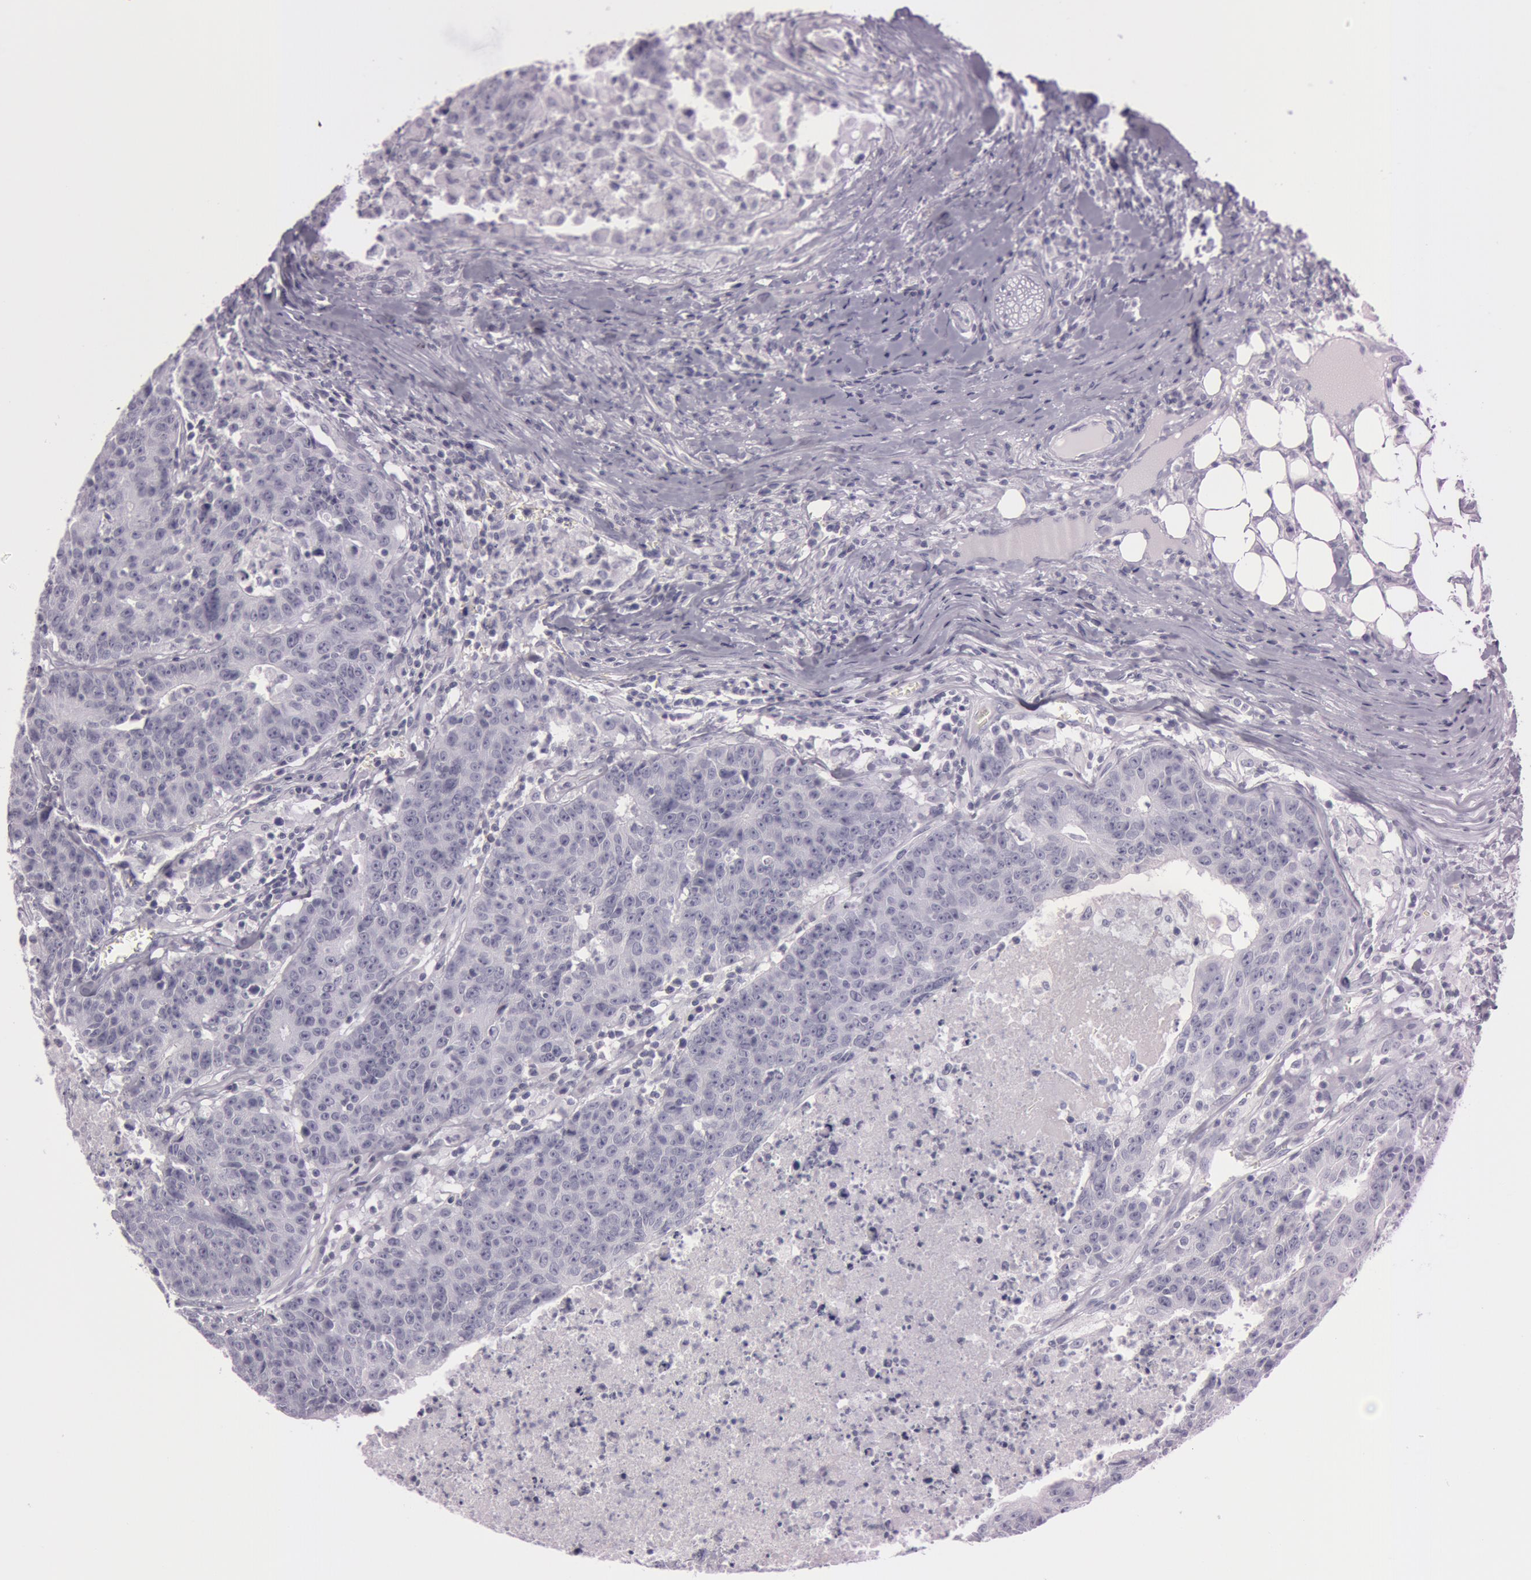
{"staining": {"intensity": "negative", "quantity": "none", "location": "none"}, "tissue": "colorectal cancer", "cell_type": "Tumor cells", "image_type": "cancer", "snomed": [{"axis": "morphology", "description": "Adenocarcinoma, NOS"}, {"axis": "topography", "description": "Colon"}], "caption": "An image of colorectal adenocarcinoma stained for a protein shows no brown staining in tumor cells.", "gene": "S100A7", "patient": {"sex": "female", "age": 53}}